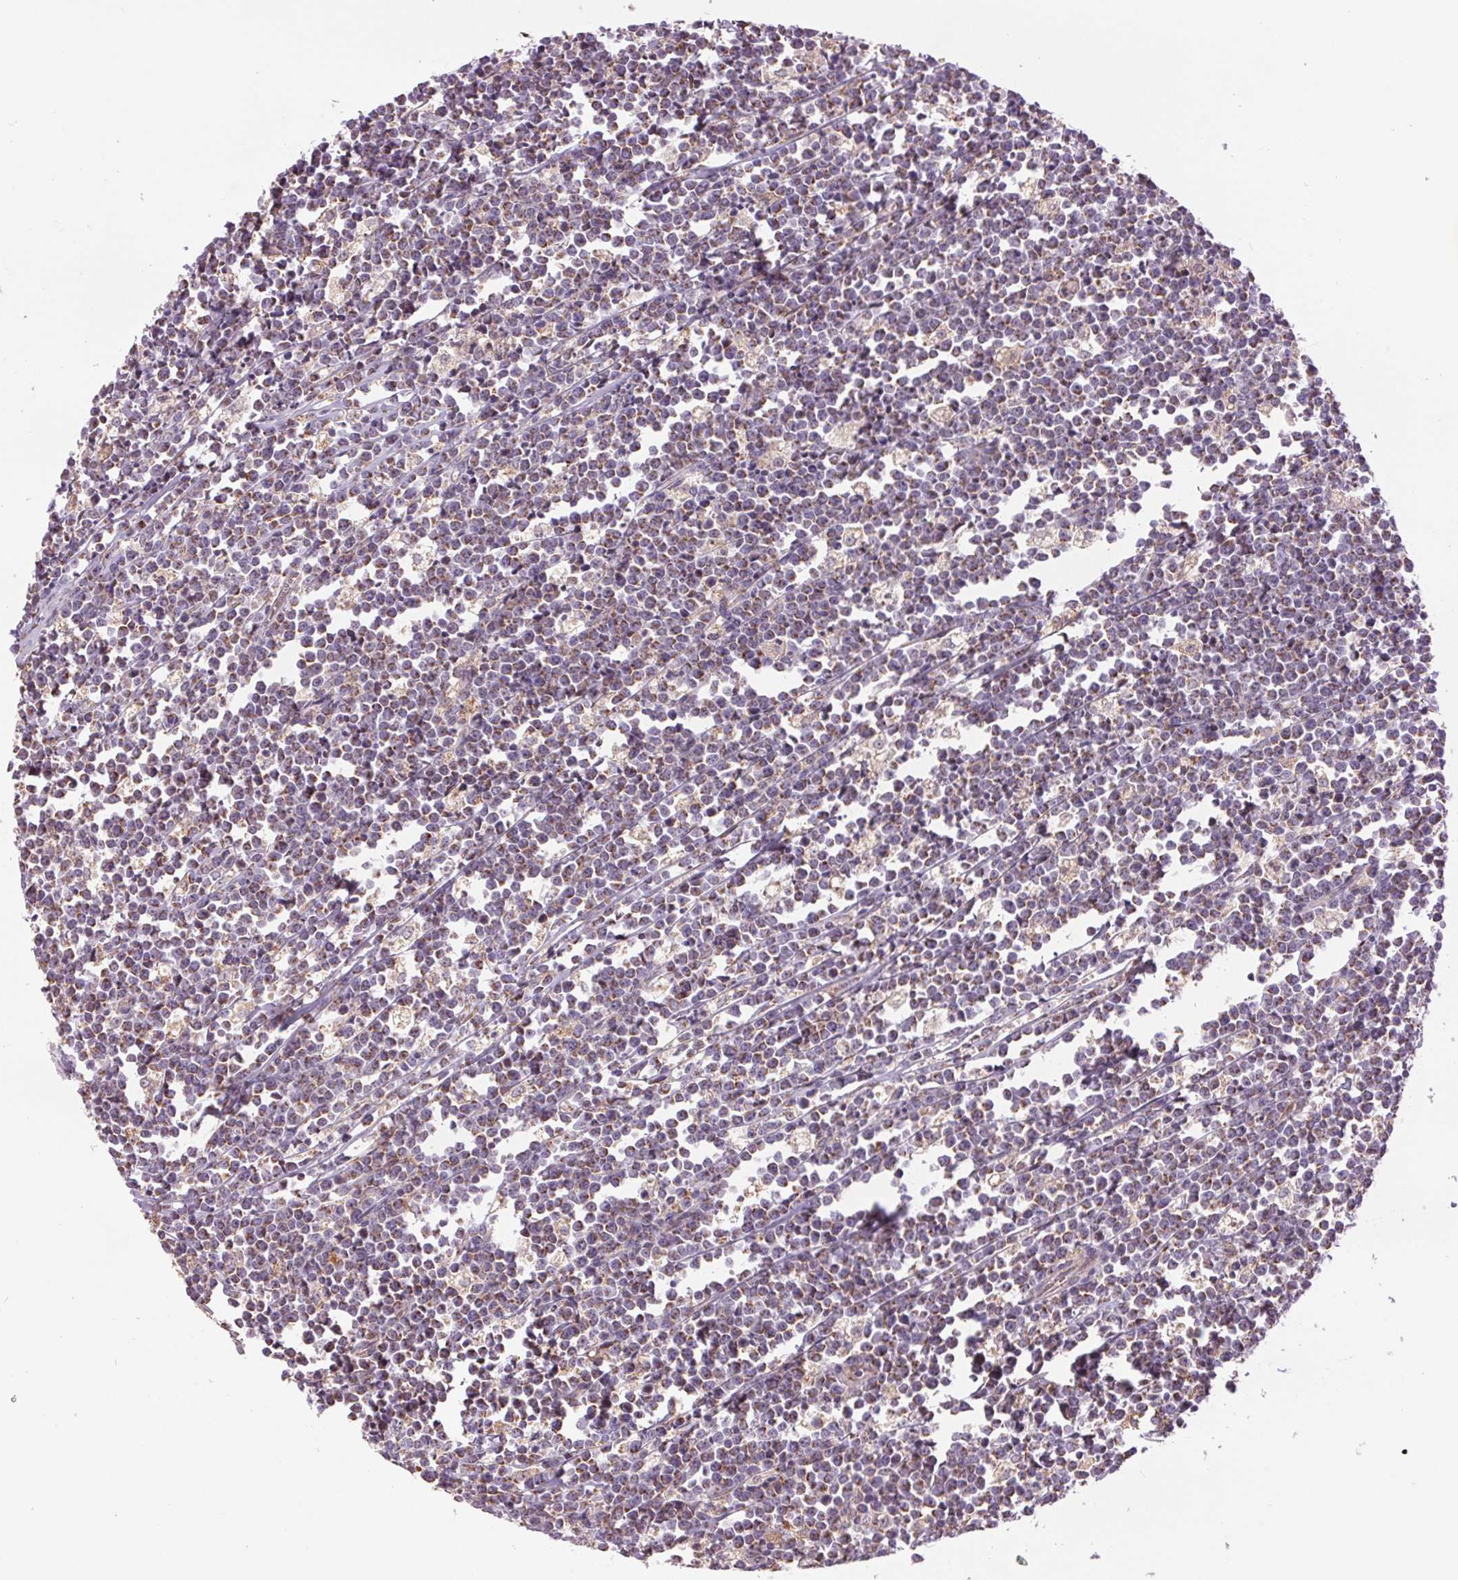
{"staining": {"intensity": "weak", "quantity": "25%-75%", "location": "cytoplasmic/membranous"}, "tissue": "lymphoma", "cell_type": "Tumor cells", "image_type": "cancer", "snomed": [{"axis": "morphology", "description": "Malignant lymphoma, non-Hodgkin's type, High grade"}, {"axis": "topography", "description": "Small intestine"}], "caption": "IHC (DAB (3,3'-diaminobenzidine)) staining of human high-grade malignant lymphoma, non-Hodgkin's type exhibits weak cytoplasmic/membranous protein expression in approximately 25%-75% of tumor cells. (brown staining indicates protein expression, while blue staining denotes nuclei).", "gene": "DGUOK", "patient": {"sex": "female", "age": 56}}